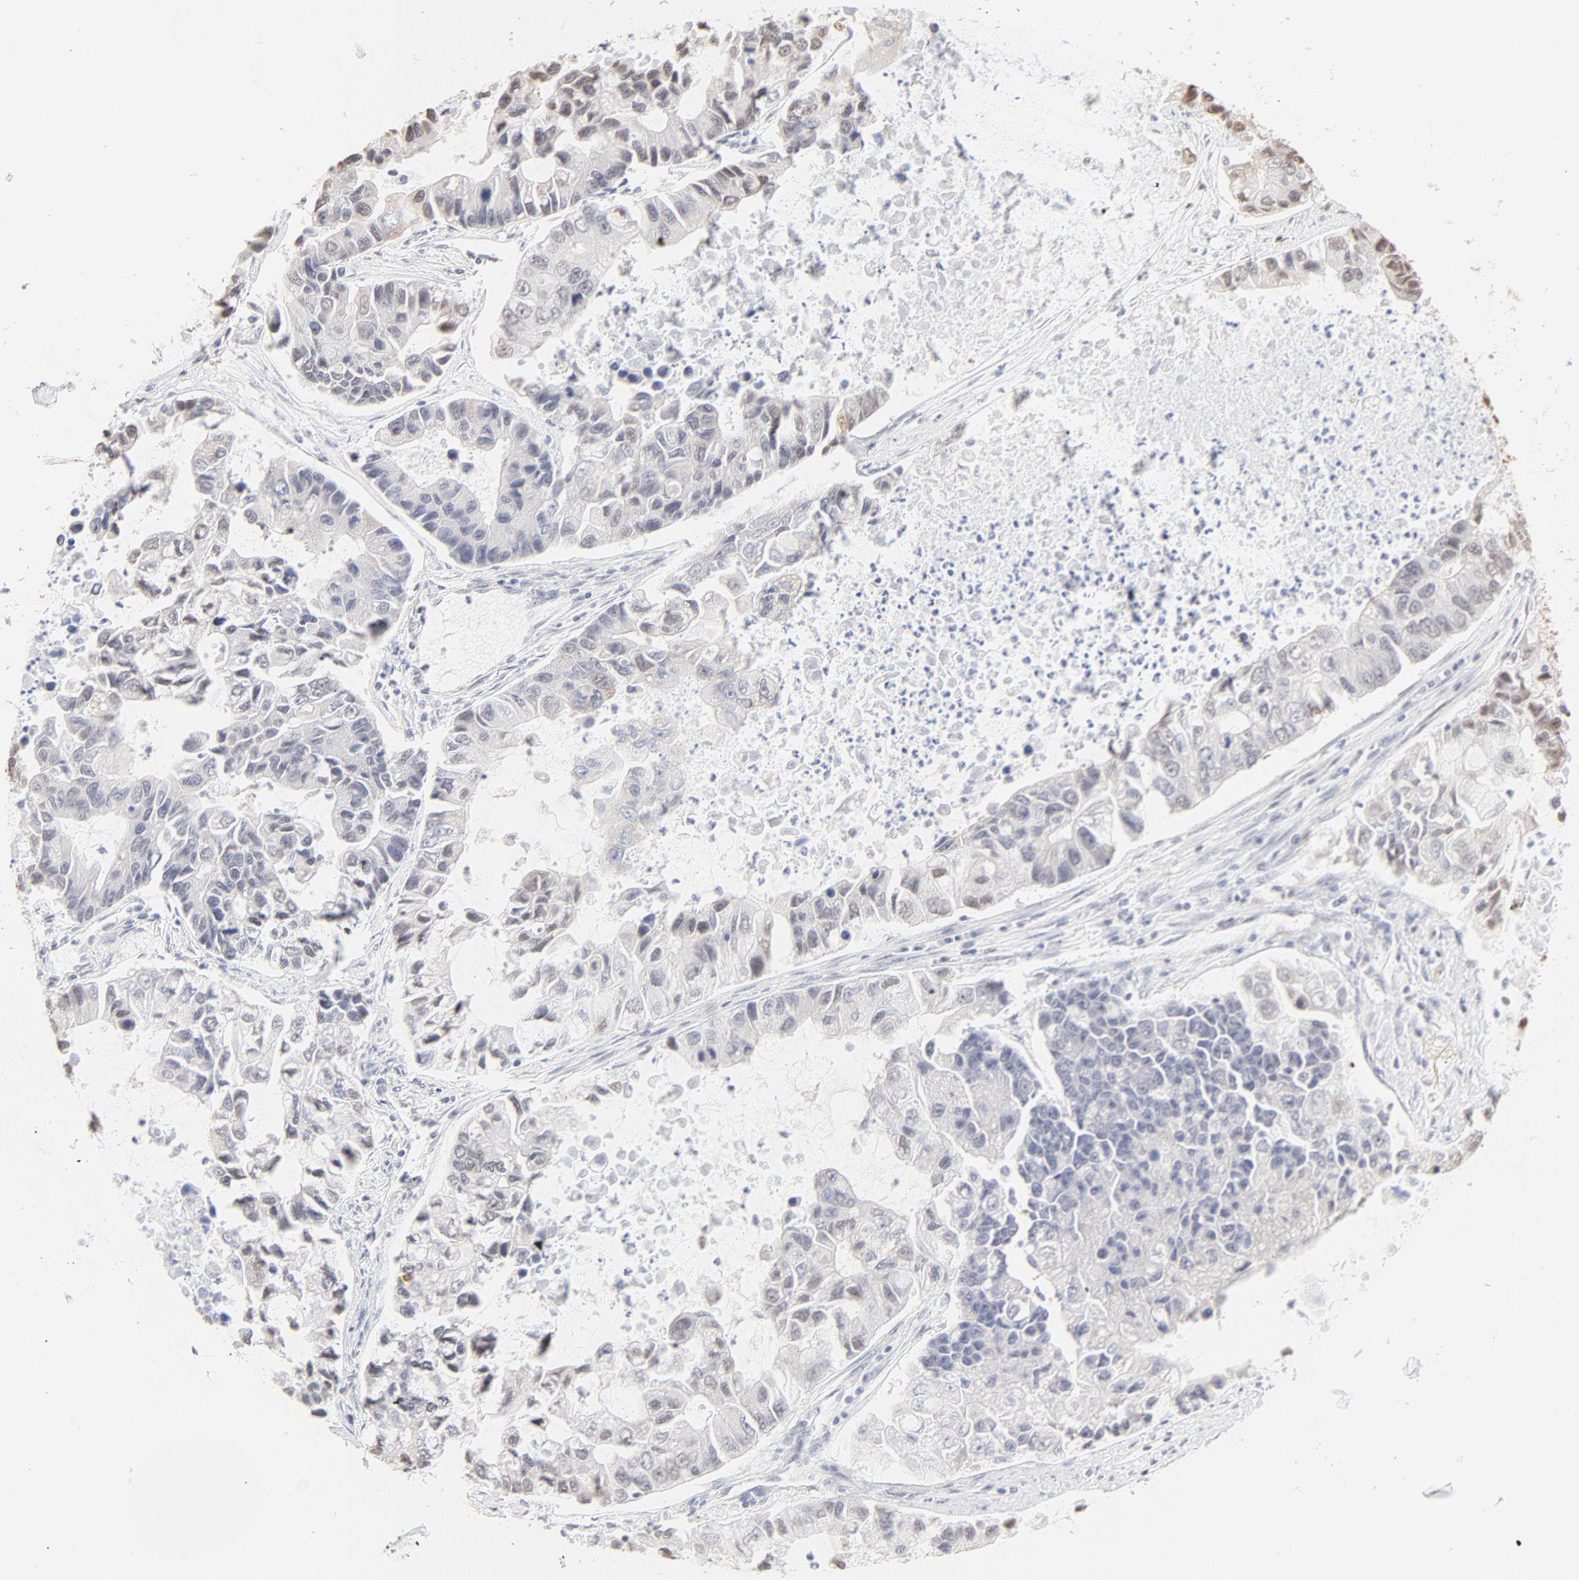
{"staining": {"intensity": "weak", "quantity": "<25%", "location": "nuclear"}, "tissue": "lung cancer", "cell_type": "Tumor cells", "image_type": "cancer", "snomed": [{"axis": "morphology", "description": "Adenocarcinoma, NOS"}, {"axis": "topography", "description": "Lung"}], "caption": "An immunohistochemistry image of lung cancer (adenocarcinoma) is shown. There is no staining in tumor cells of lung cancer (adenocarcinoma).", "gene": "ZNF540", "patient": {"sex": "female", "age": 51}}